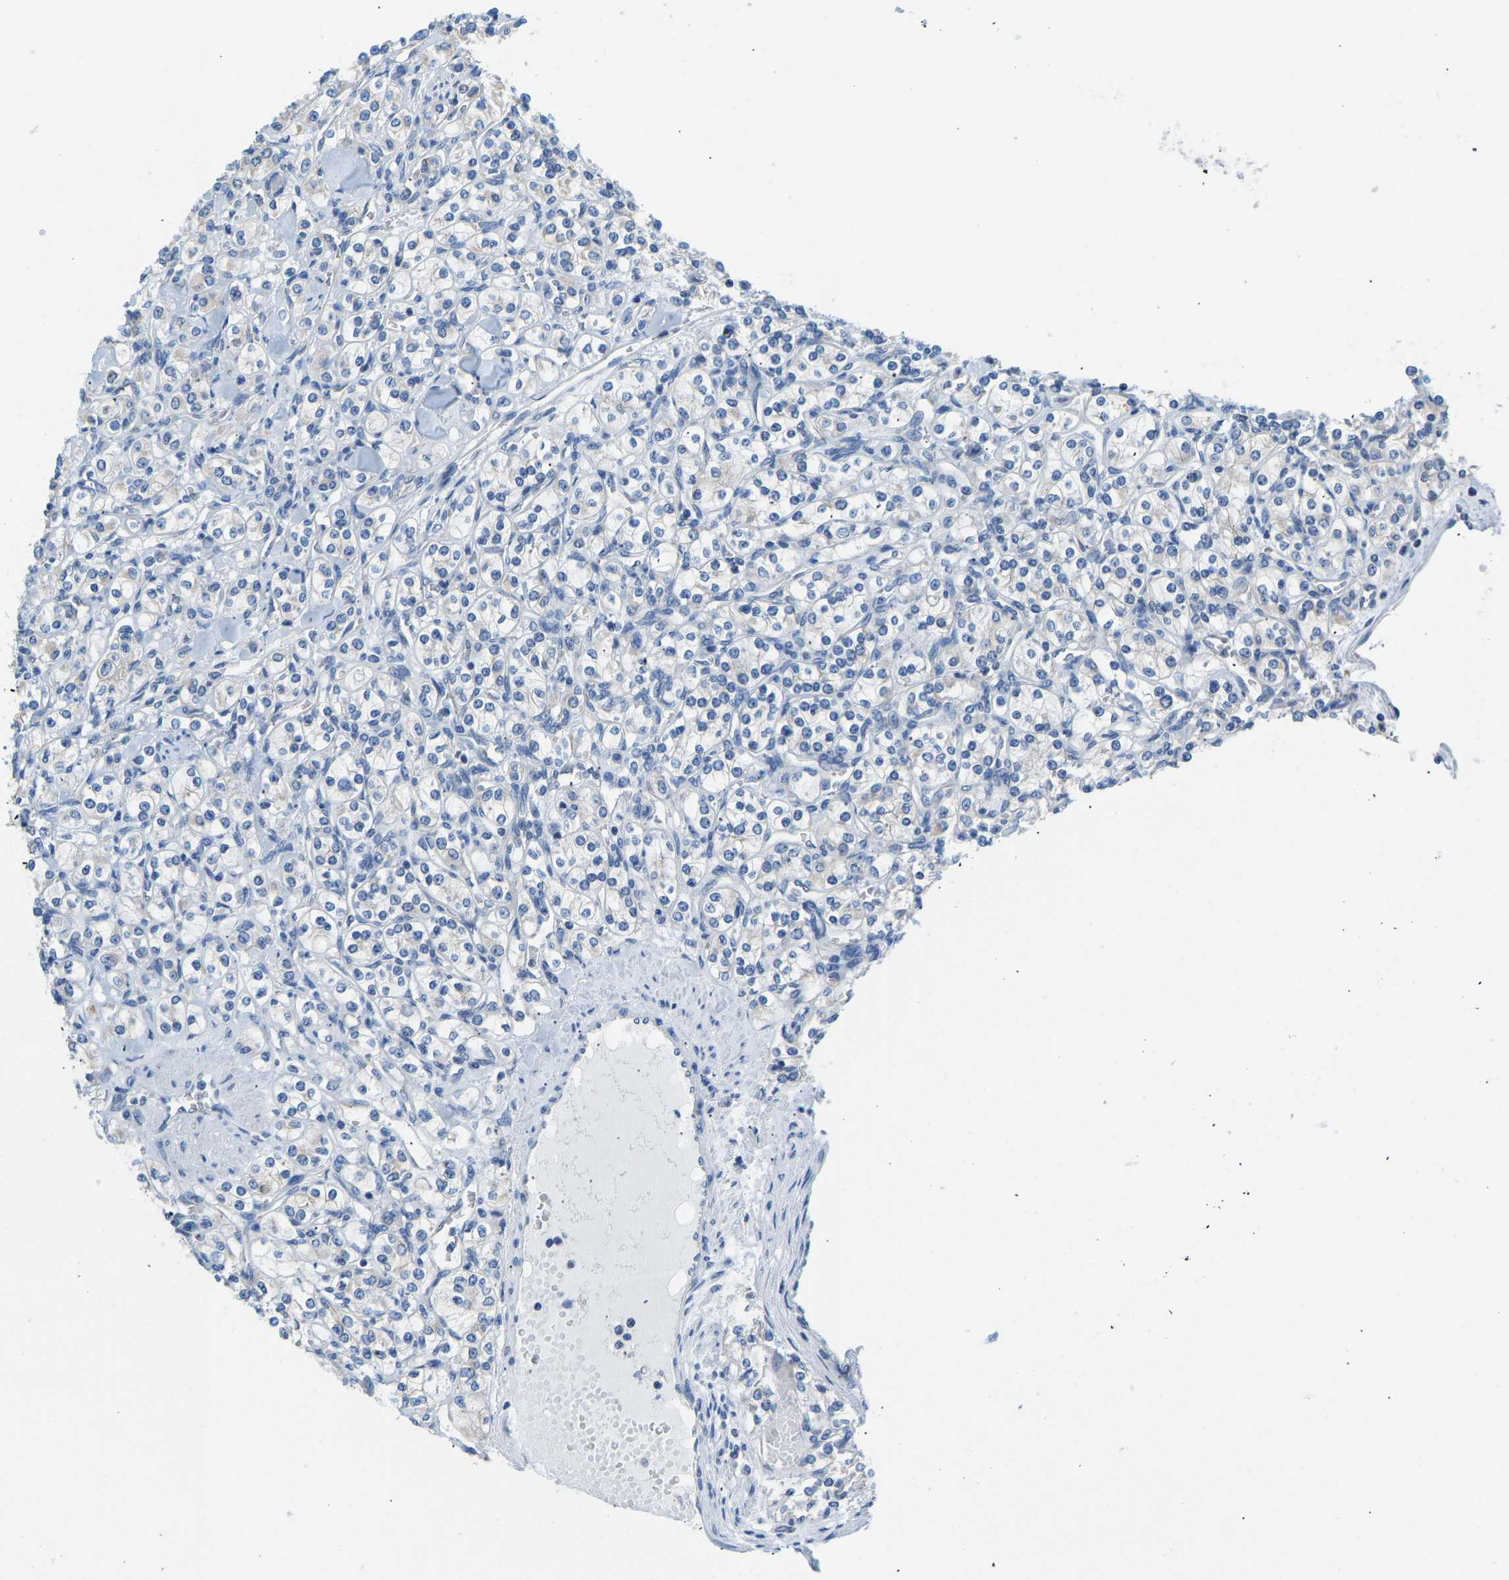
{"staining": {"intensity": "negative", "quantity": "none", "location": "none"}, "tissue": "renal cancer", "cell_type": "Tumor cells", "image_type": "cancer", "snomed": [{"axis": "morphology", "description": "Adenocarcinoma, NOS"}, {"axis": "topography", "description": "Kidney"}], "caption": "High power microscopy histopathology image of an immunohistochemistry micrograph of adenocarcinoma (renal), revealing no significant expression in tumor cells.", "gene": "VRK1", "patient": {"sex": "male", "age": 77}}